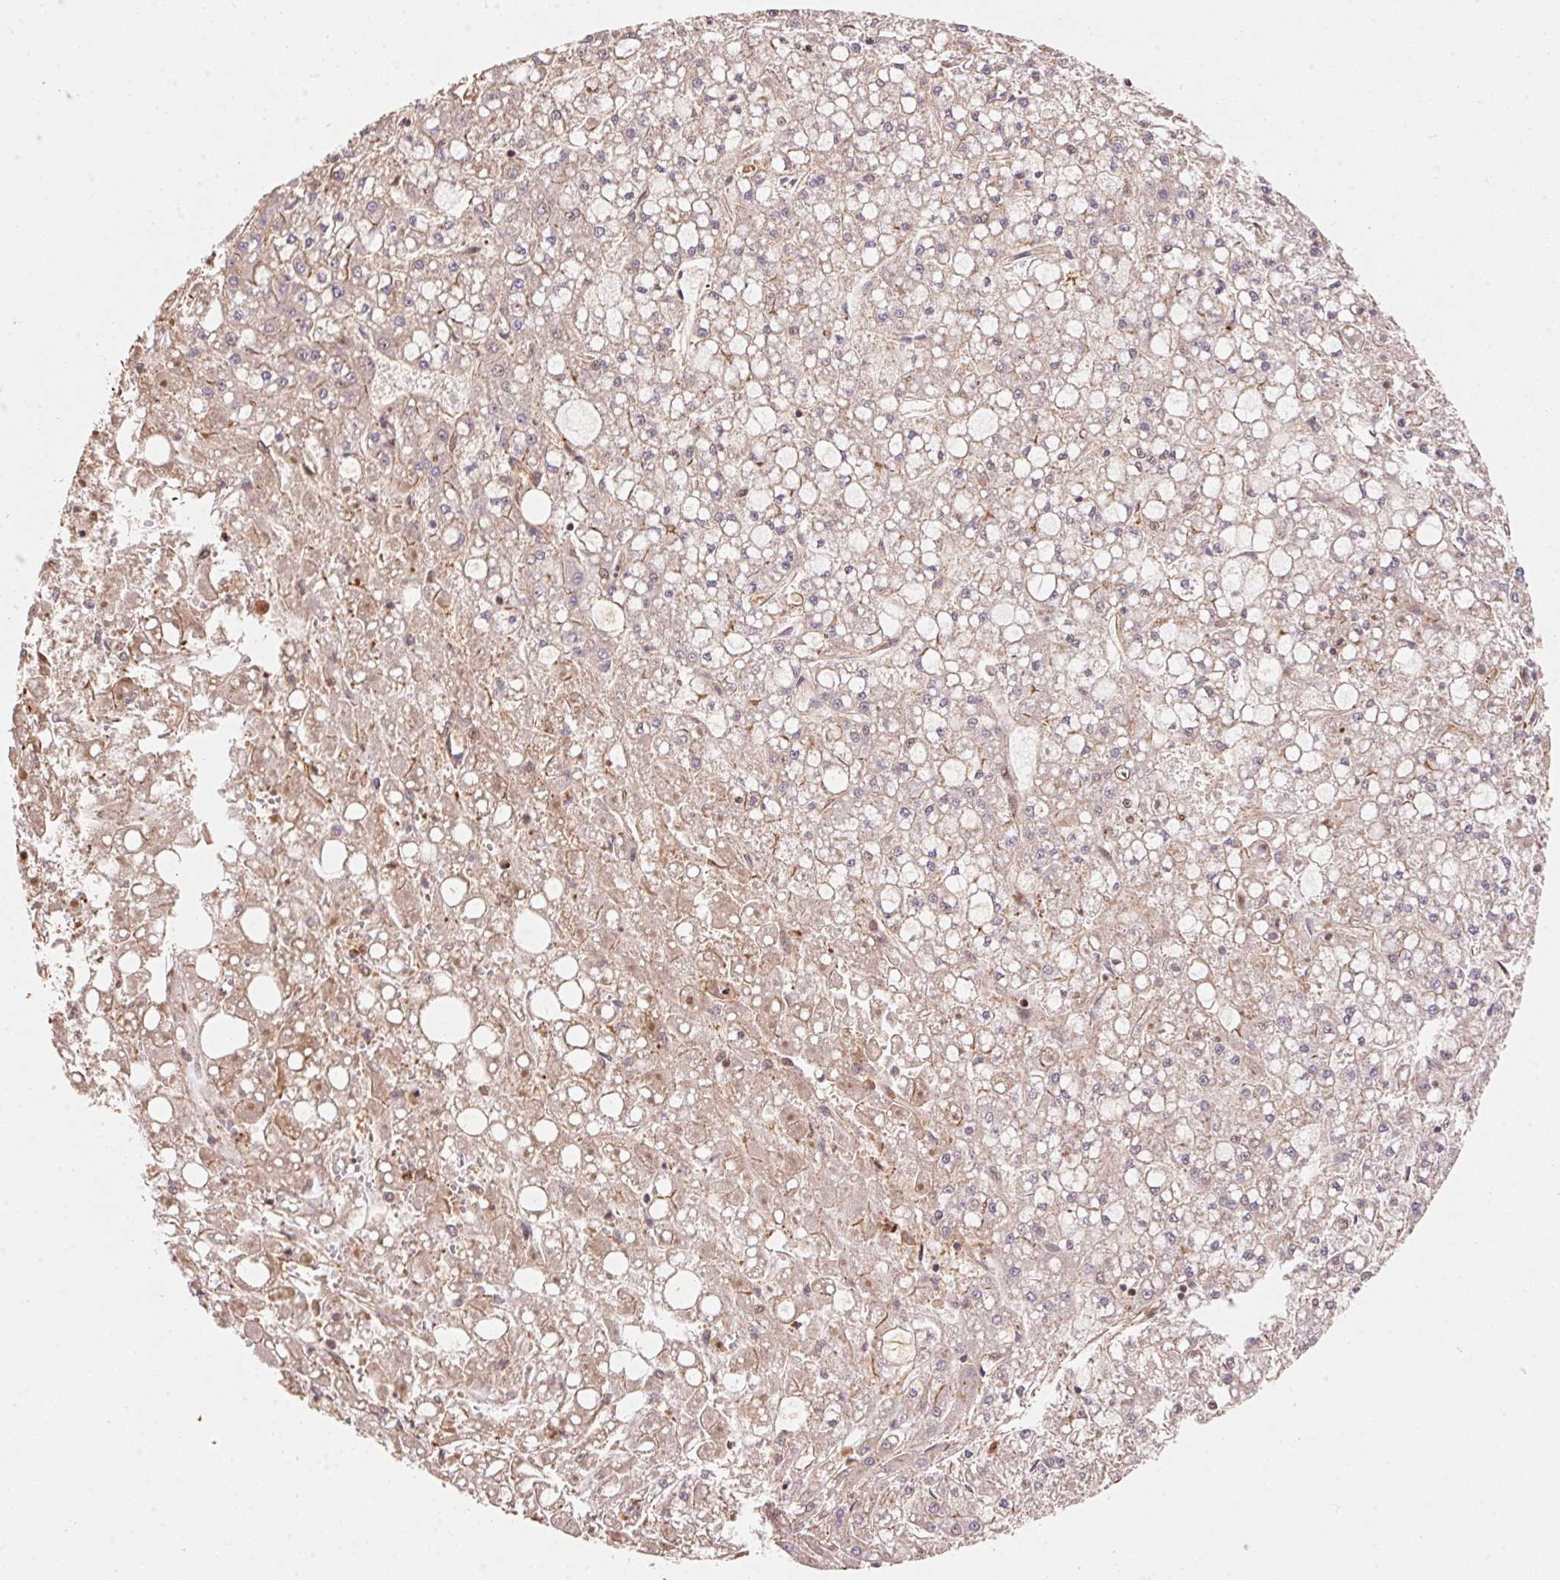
{"staining": {"intensity": "negative", "quantity": "none", "location": "none"}, "tissue": "liver cancer", "cell_type": "Tumor cells", "image_type": "cancer", "snomed": [{"axis": "morphology", "description": "Carcinoma, Hepatocellular, NOS"}, {"axis": "topography", "description": "Liver"}], "caption": "Liver cancer (hepatocellular carcinoma) was stained to show a protein in brown. There is no significant expression in tumor cells.", "gene": "FRAS1", "patient": {"sex": "male", "age": 67}}